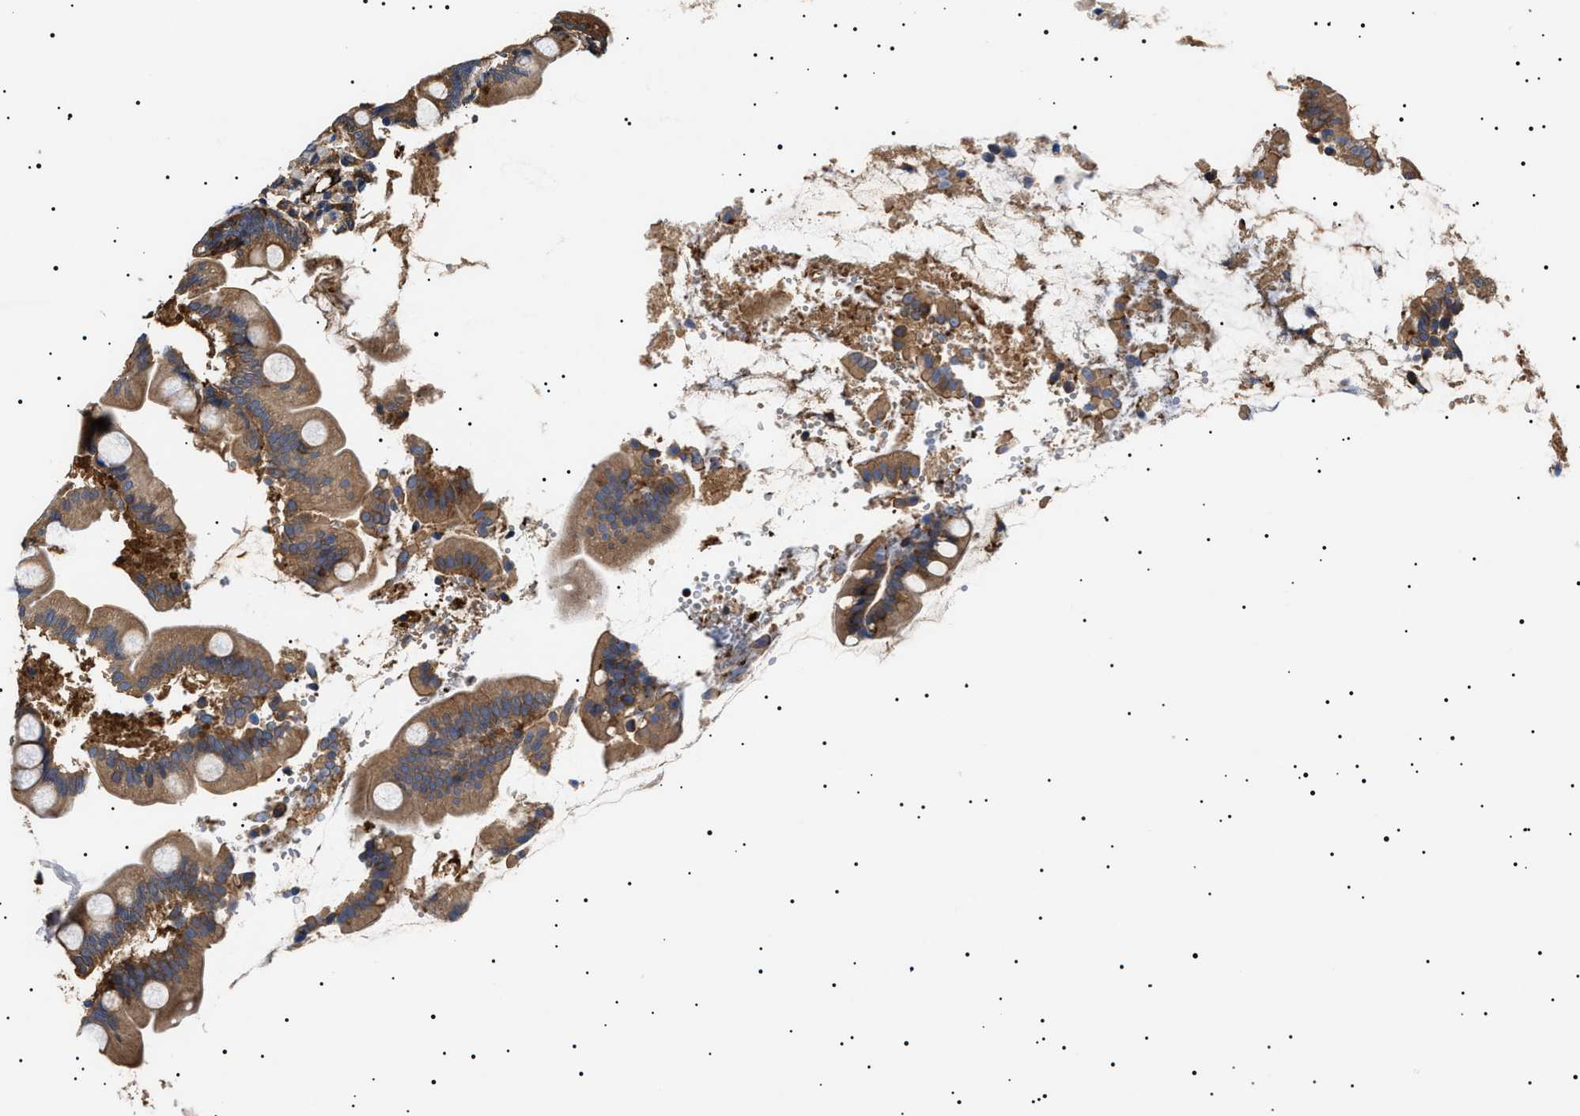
{"staining": {"intensity": "moderate", "quantity": ">75%", "location": "cytoplasmic/membranous"}, "tissue": "small intestine", "cell_type": "Glandular cells", "image_type": "normal", "snomed": [{"axis": "morphology", "description": "Normal tissue, NOS"}, {"axis": "topography", "description": "Small intestine"}], "caption": "Immunohistochemistry (IHC) of normal human small intestine reveals medium levels of moderate cytoplasmic/membranous expression in about >75% of glandular cells. (DAB IHC with brightfield microscopy, high magnification).", "gene": "TPP2", "patient": {"sex": "female", "age": 56}}